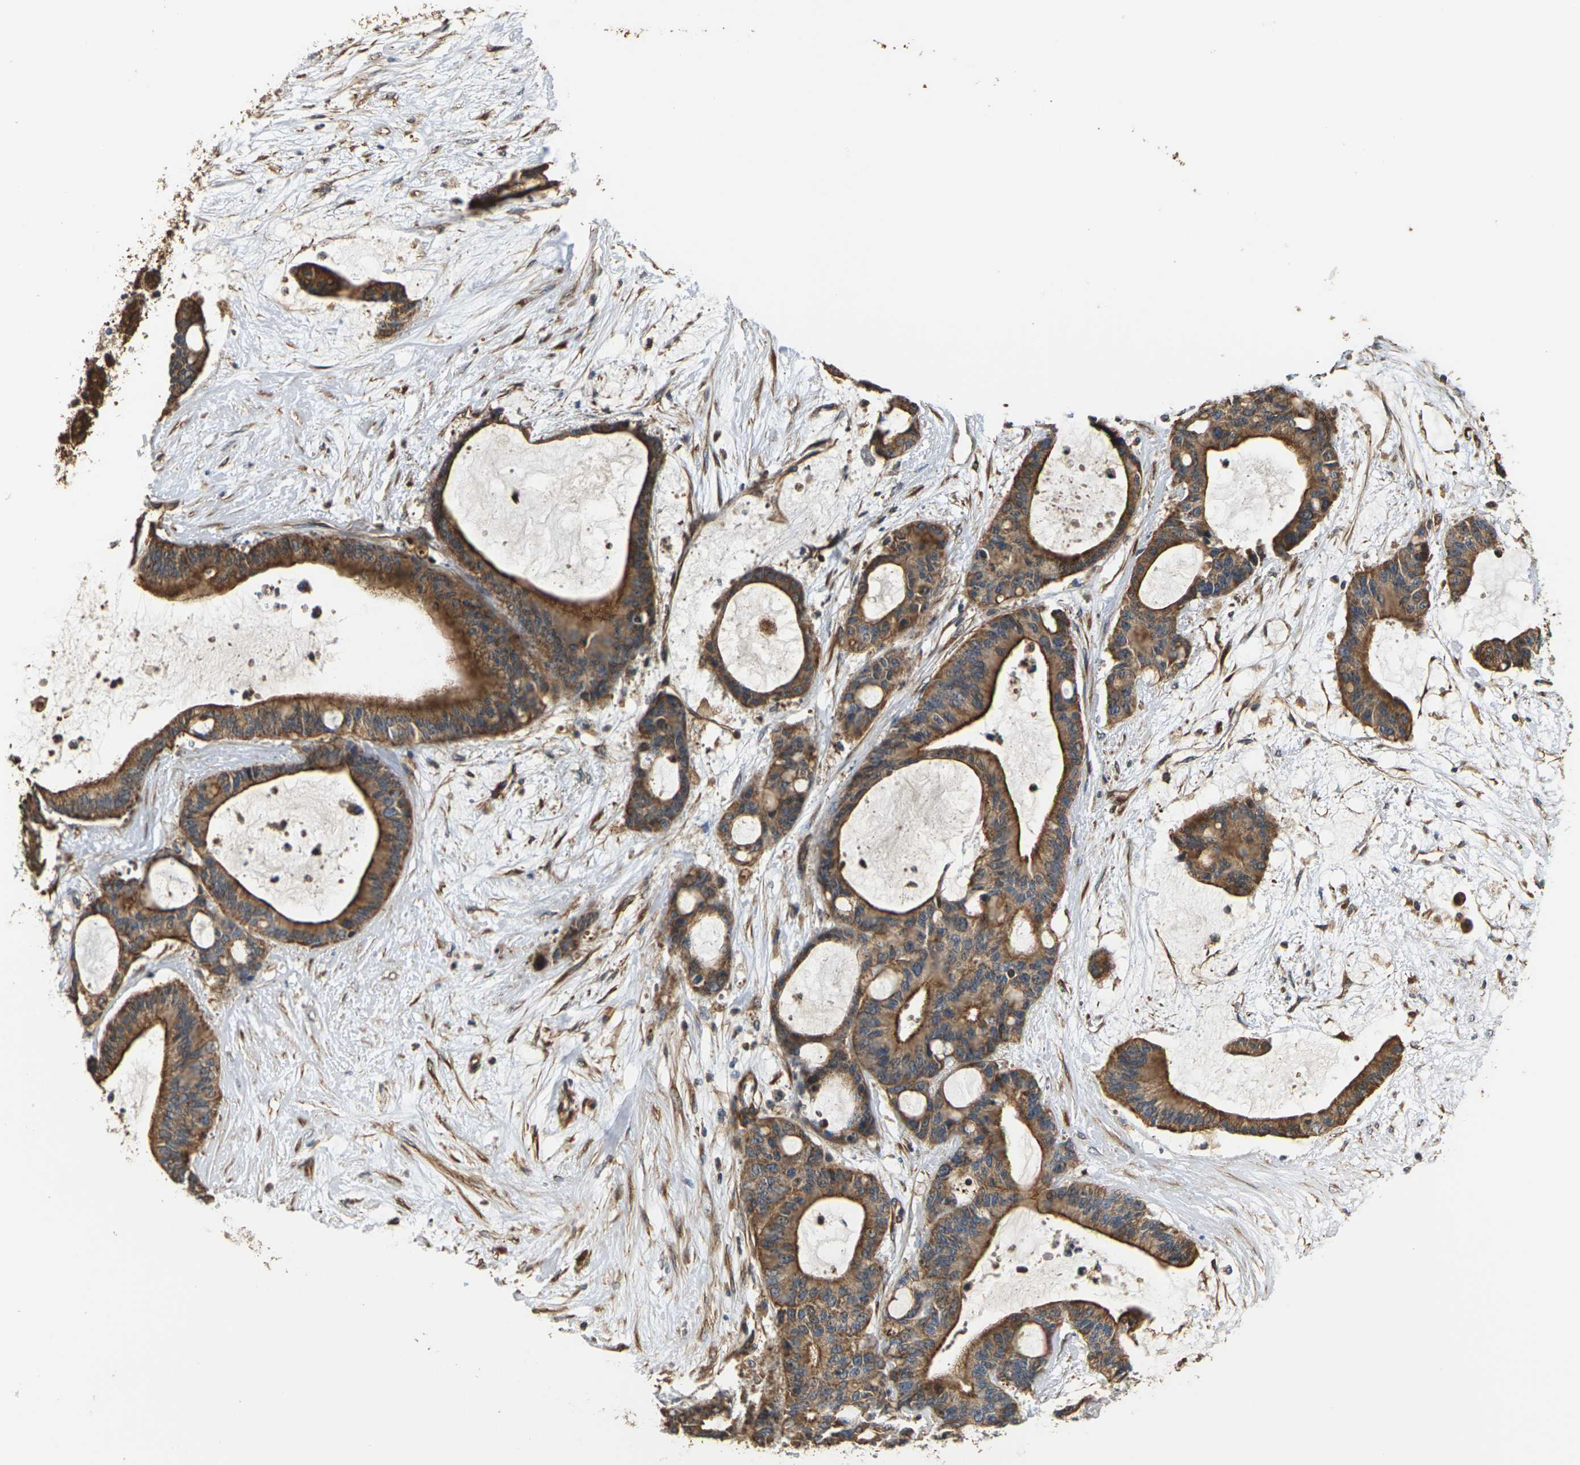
{"staining": {"intensity": "strong", "quantity": ">75%", "location": "cytoplasmic/membranous"}, "tissue": "liver cancer", "cell_type": "Tumor cells", "image_type": "cancer", "snomed": [{"axis": "morphology", "description": "Cholangiocarcinoma"}, {"axis": "topography", "description": "Liver"}], "caption": "Brown immunohistochemical staining in cholangiocarcinoma (liver) exhibits strong cytoplasmic/membranous expression in approximately >75% of tumor cells.", "gene": "PCDHB4", "patient": {"sex": "female", "age": 73}}